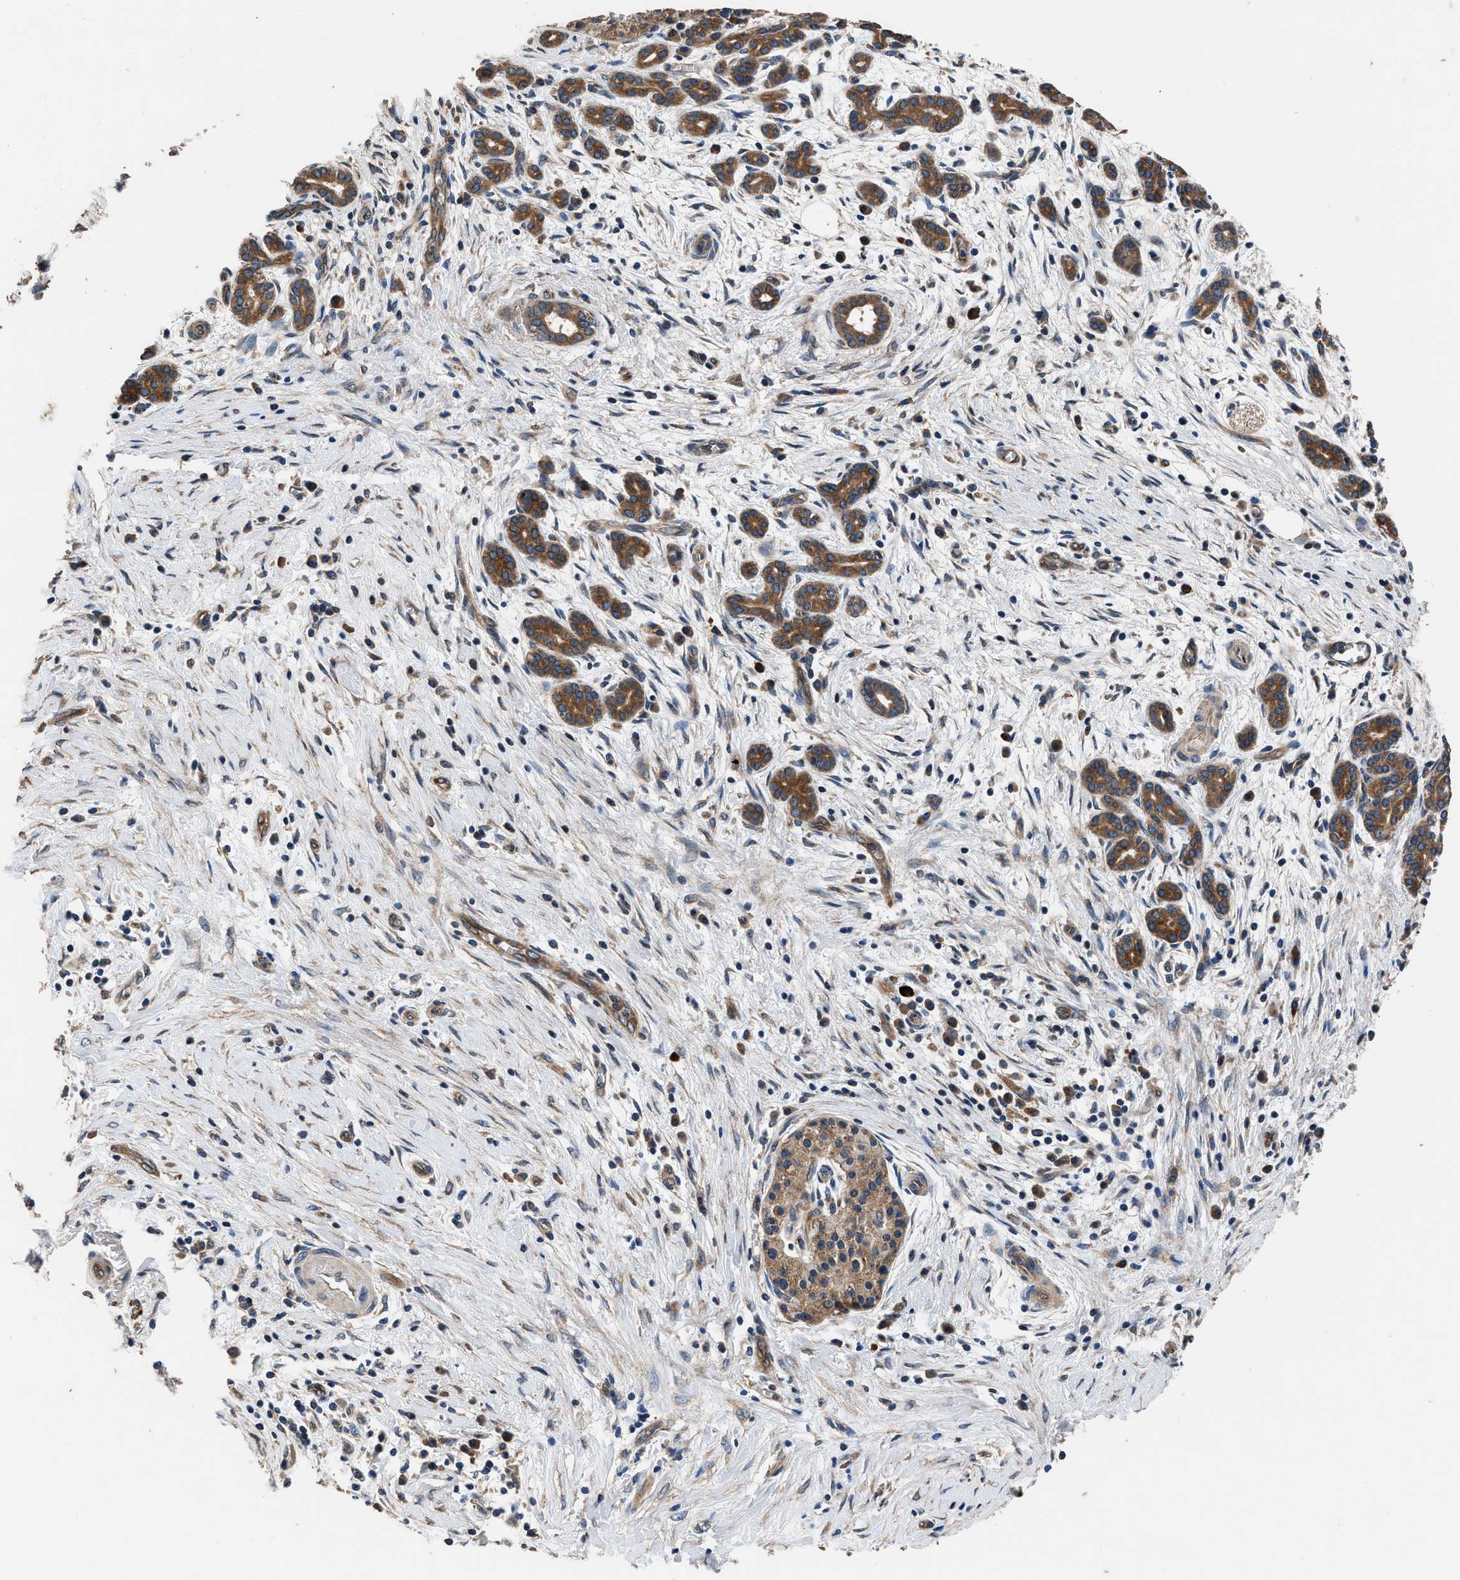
{"staining": {"intensity": "strong", "quantity": ">75%", "location": "cytoplasmic/membranous"}, "tissue": "pancreatic cancer", "cell_type": "Tumor cells", "image_type": "cancer", "snomed": [{"axis": "morphology", "description": "Adenocarcinoma, NOS"}, {"axis": "topography", "description": "Pancreas"}], "caption": "Pancreatic adenocarcinoma stained with a protein marker reveals strong staining in tumor cells.", "gene": "DHRS7B", "patient": {"sex": "female", "age": 70}}